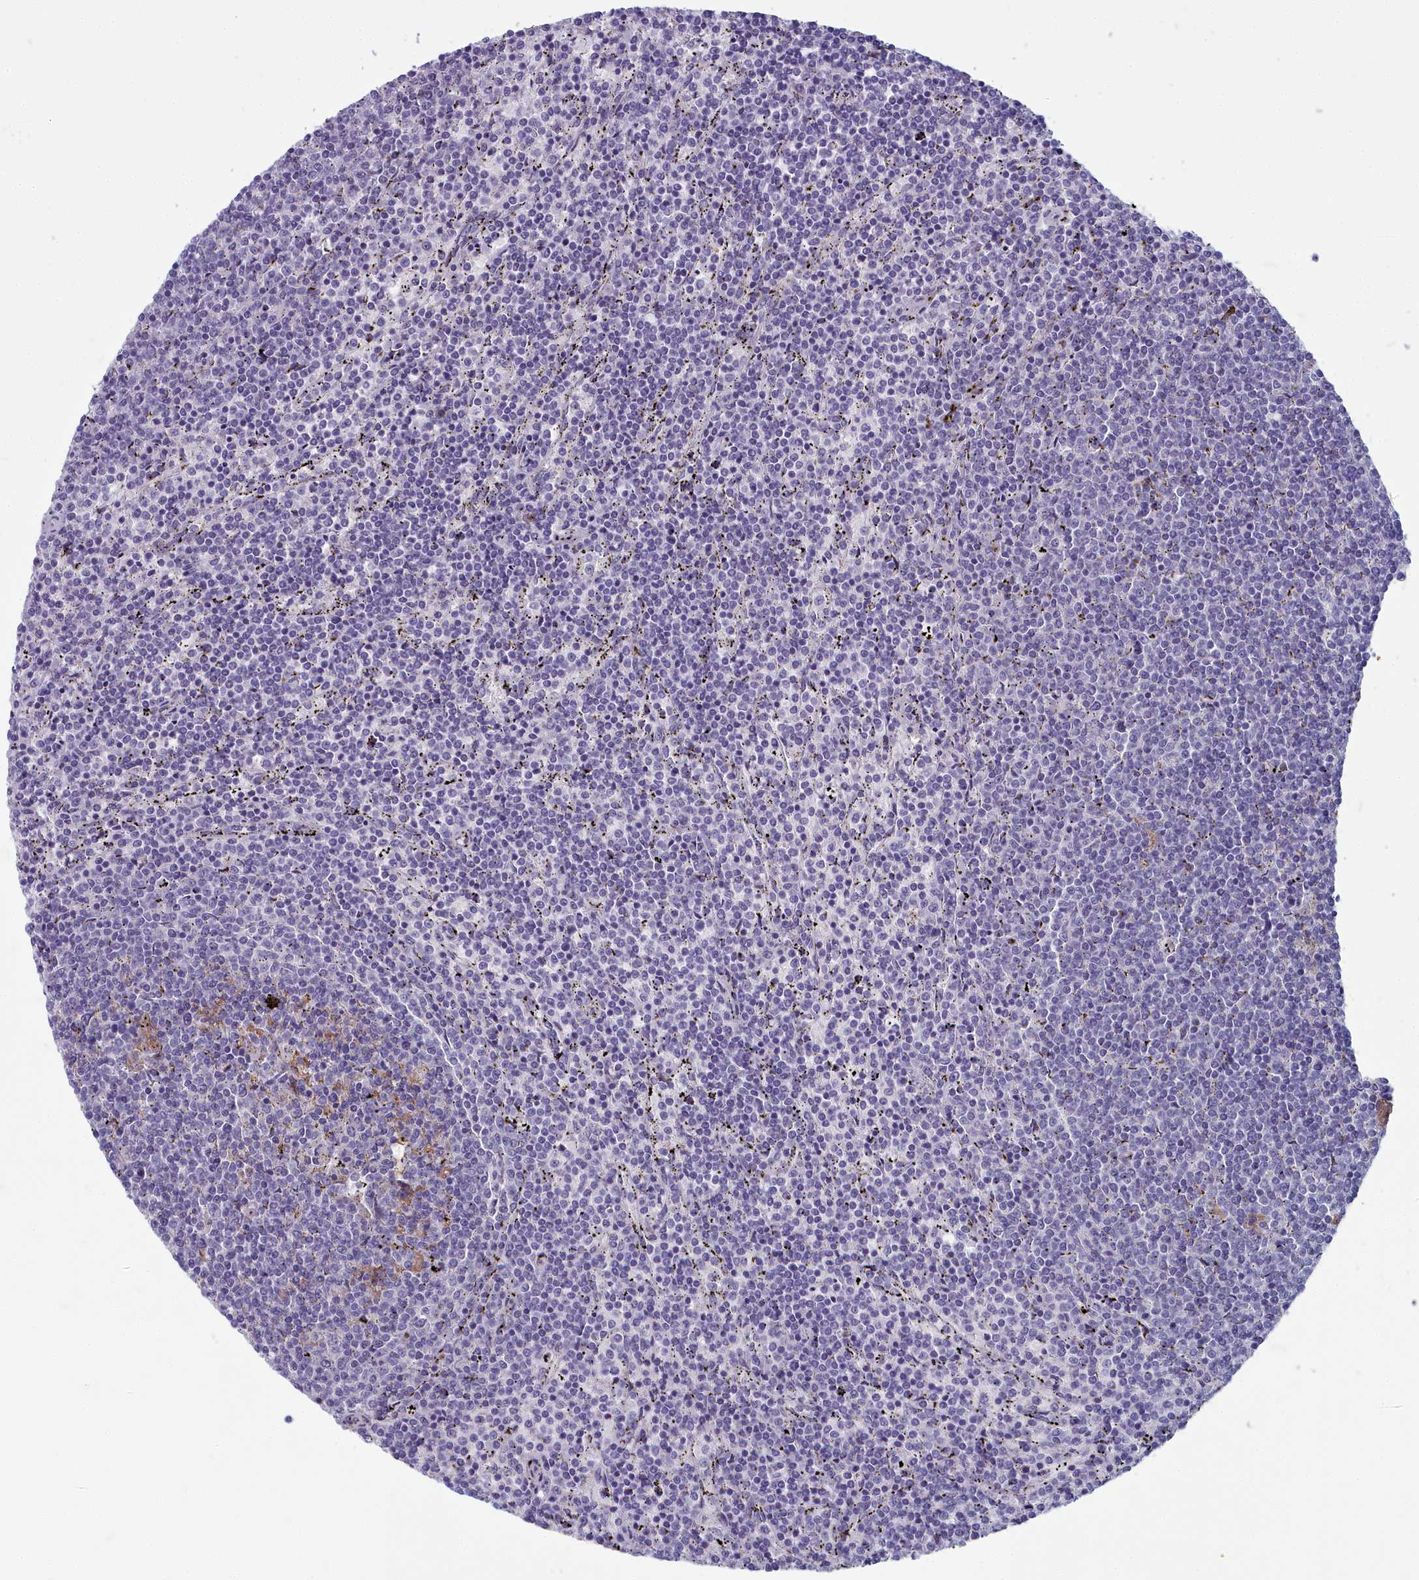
{"staining": {"intensity": "negative", "quantity": "none", "location": "none"}, "tissue": "lymphoma", "cell_type": "Tumor cells", "image_type": "cancer", "snomed": [{"axis": "morphology", "description": "Malignant lymphoma, non-Hodgkin's type, Low grade"}, {"axis": "topography", "description": "Spleen"}], "caption": "DAB immunohistochemical staining of malignant lymphoma, non-Hodgkin's type (low-grade) reveals no significant expression in tumor cells. (IHC, brightfield microscopy, high magnification).", "gene": "INSYN2A", "patient": {"sex": "female", "age": 50}}